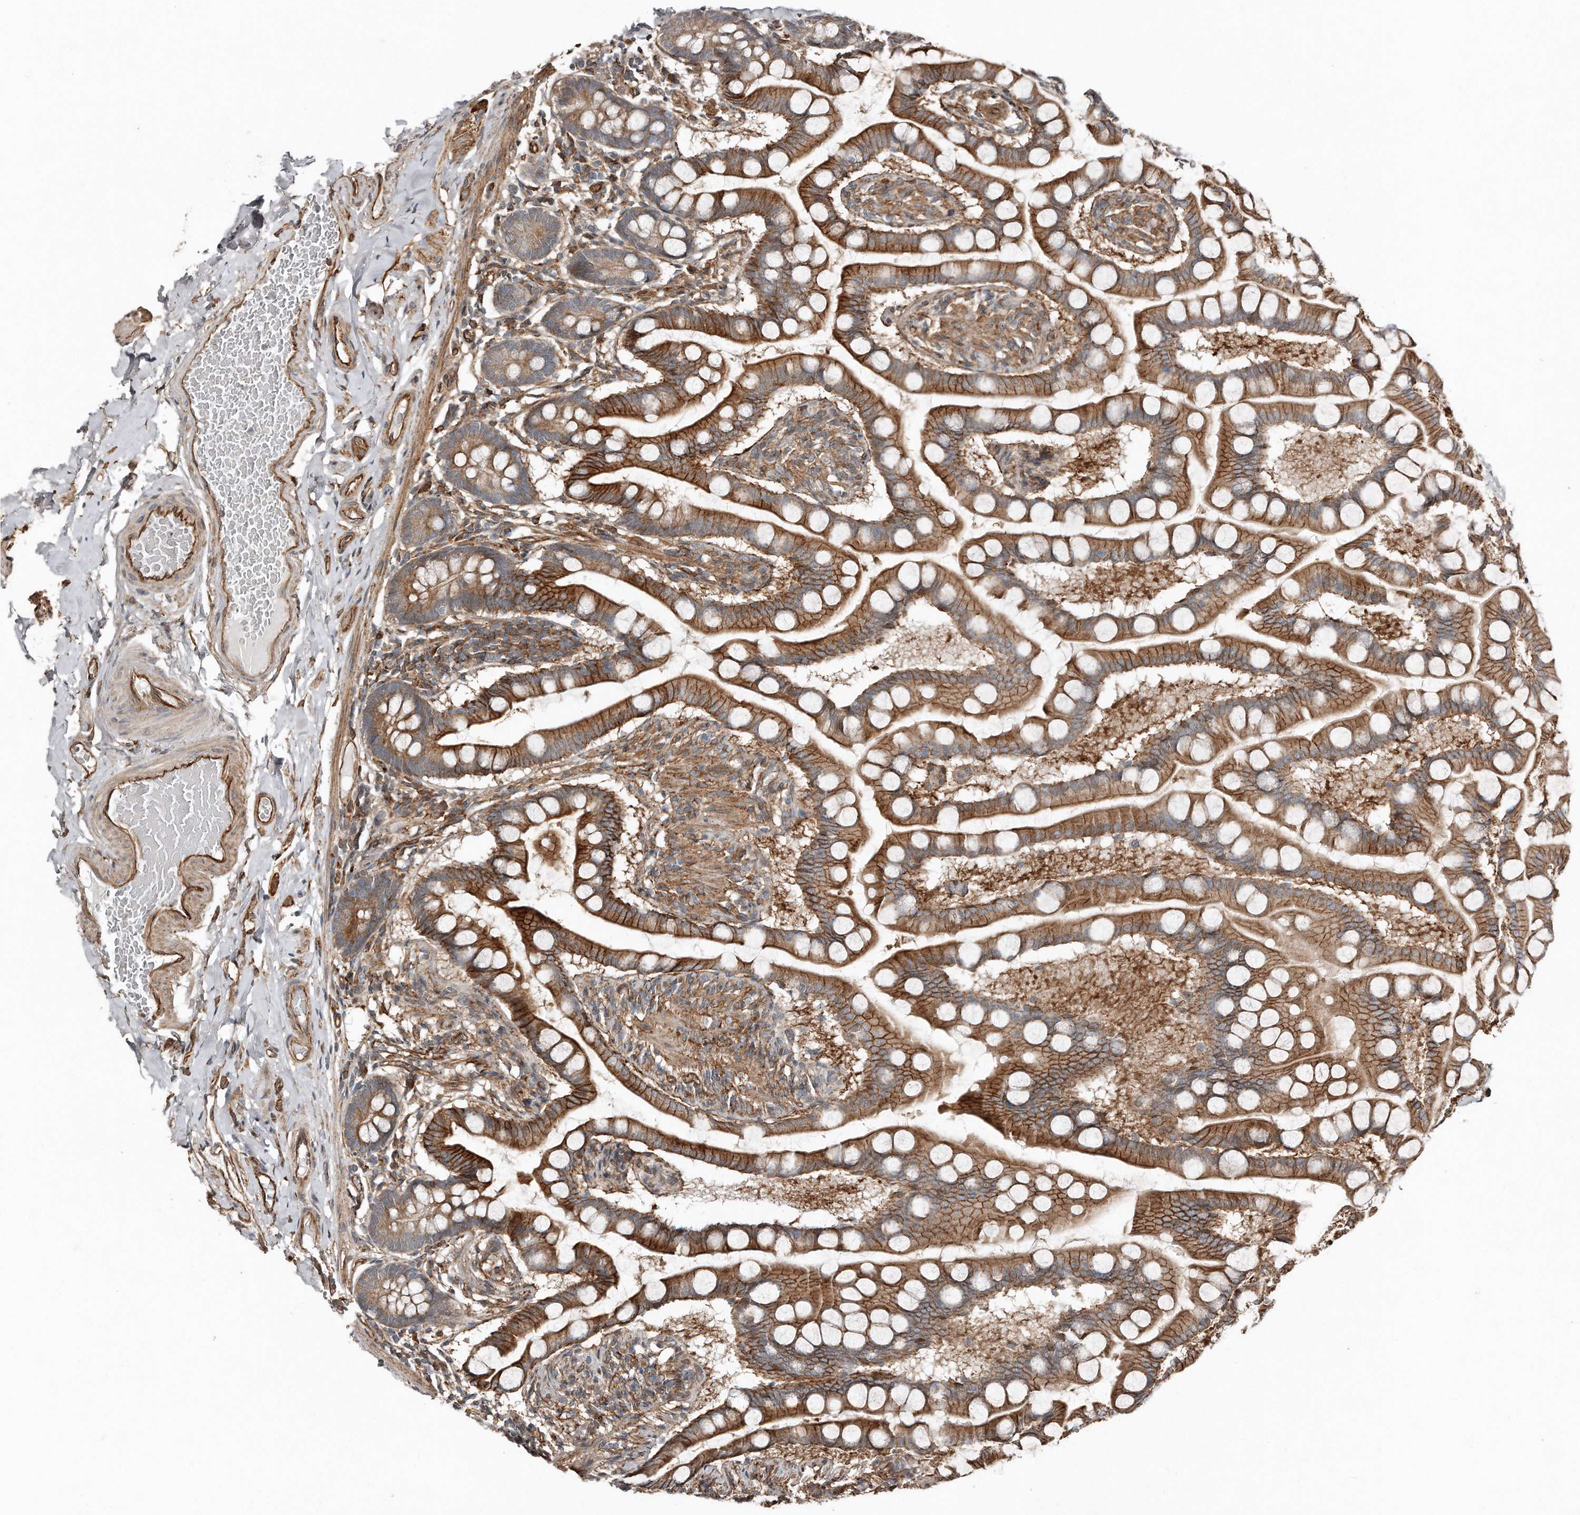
{"staining": {"intensity": "strong", "quantity": ">75%", "location": "cytoplasmic/membranous"}, "tissue": "small intestine", "cell_type": "Glandular cells", "image_type": "normal", "snomed": [{"axis": "morphology", "description": "Normal tissue, NOS"}, {"axis": "topography", "description": "Small intestine"}], "caption": "Immunohistochemical staining of benign small intestine reveals high levels of strong cytoplasmic/membranous positivity in about >75% of glandular cells.", "gene": "SNAP47", "patient": {"sex": "male", "age": 41}}